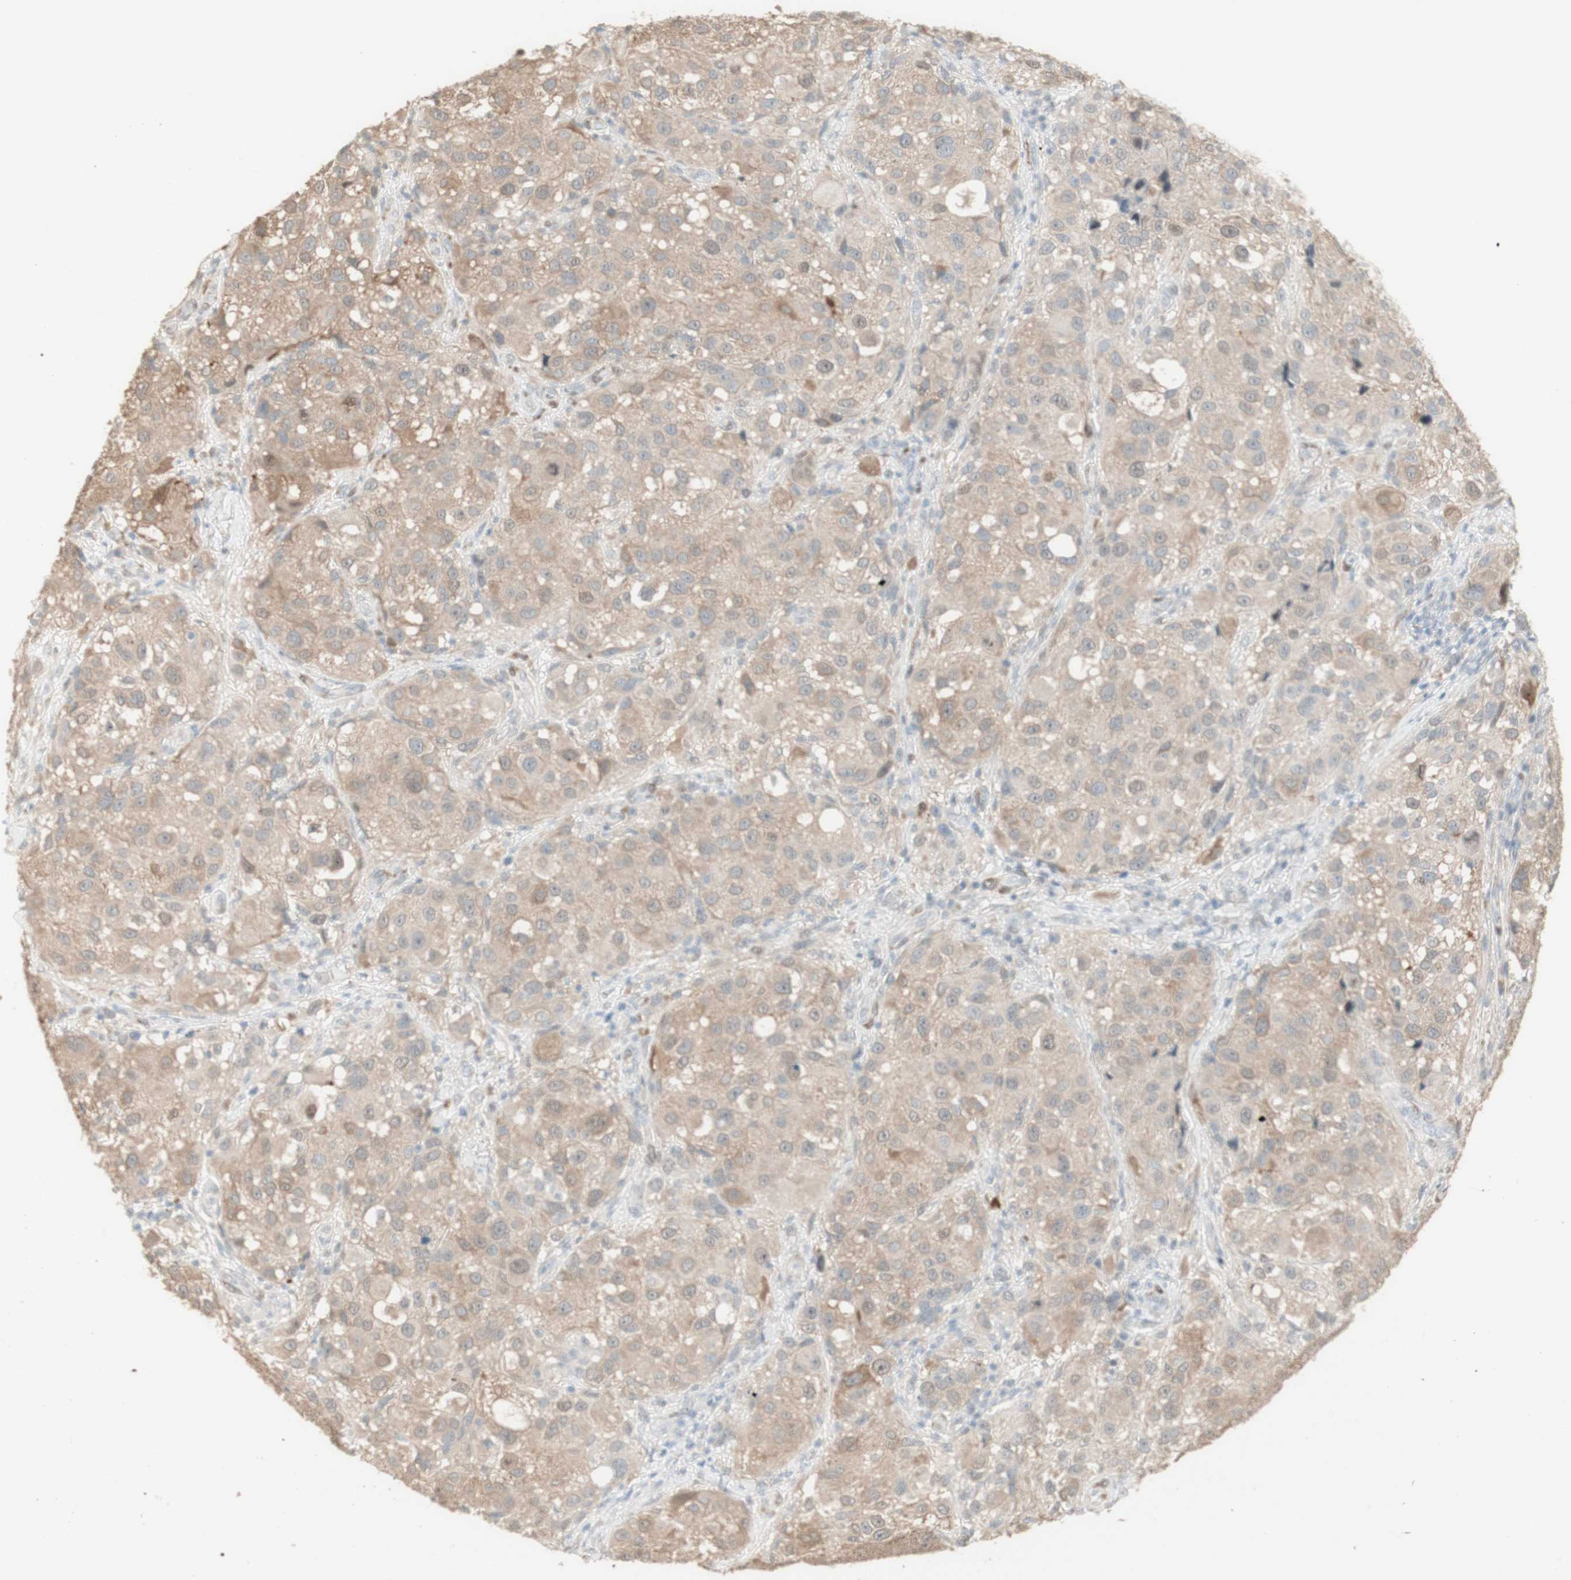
{"staining": {"intensity": "weak", "quantity": ">75%", "location": "cytoplasmic/membranous"}, "tissue": "melanoma", "cell_type": "Tumor cells", "image_type": "cancer", "snomed": [{"axis": "morphology", "description": "Necrosis, NOS"}, {"axis": "morphology", "description": "Malignant melanoma, NOS"}, {"axis": "topography", "description": "Skin"}], "caption": "IHC of melanoma displays low levels of weak cytoplasmic/membranous staining in about >75% of tumor cells.", "gene": "MUC3A", "patient": {"sex": "female", "age": 87}}